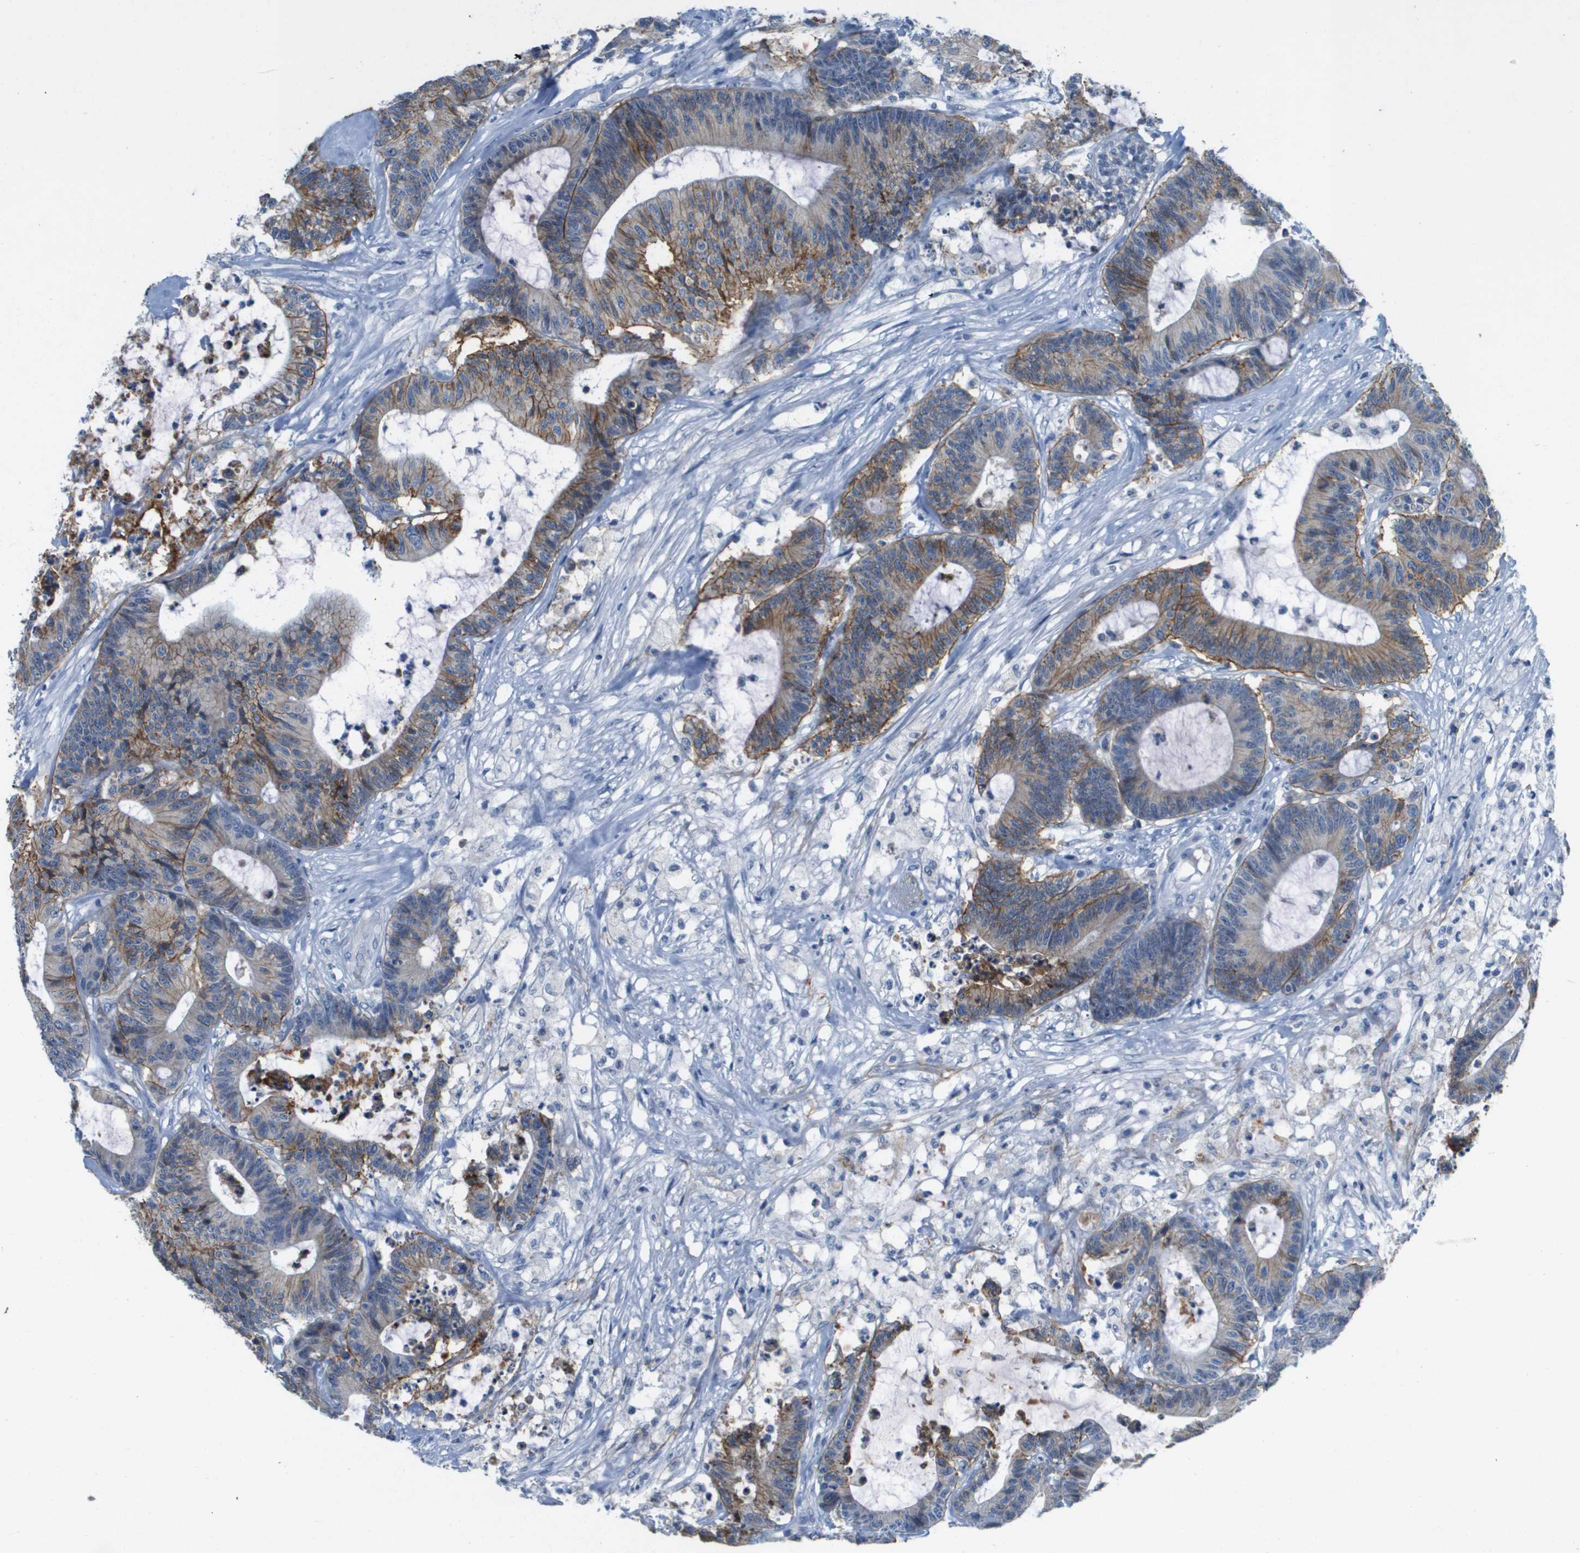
{"staining": {"intensity": "moderate", "quantity": "25%-75%", "location": "cytoplasmic/membranous"}, "tissue": "colorectal cancer", "cell_type": "Tumor cells", "image_type": "cancer", "snomed": [{"axis": "morphology", "description": "Adenocarcinoma, NOS"}, {"axis": "topography", "description": "Colon"}], "caption": "Colorectal cancer stained with a protein marker displays moderate staining in tumor cells.", "gene": "ITGA6", "patient": {"sex": "female", "age": 84}}